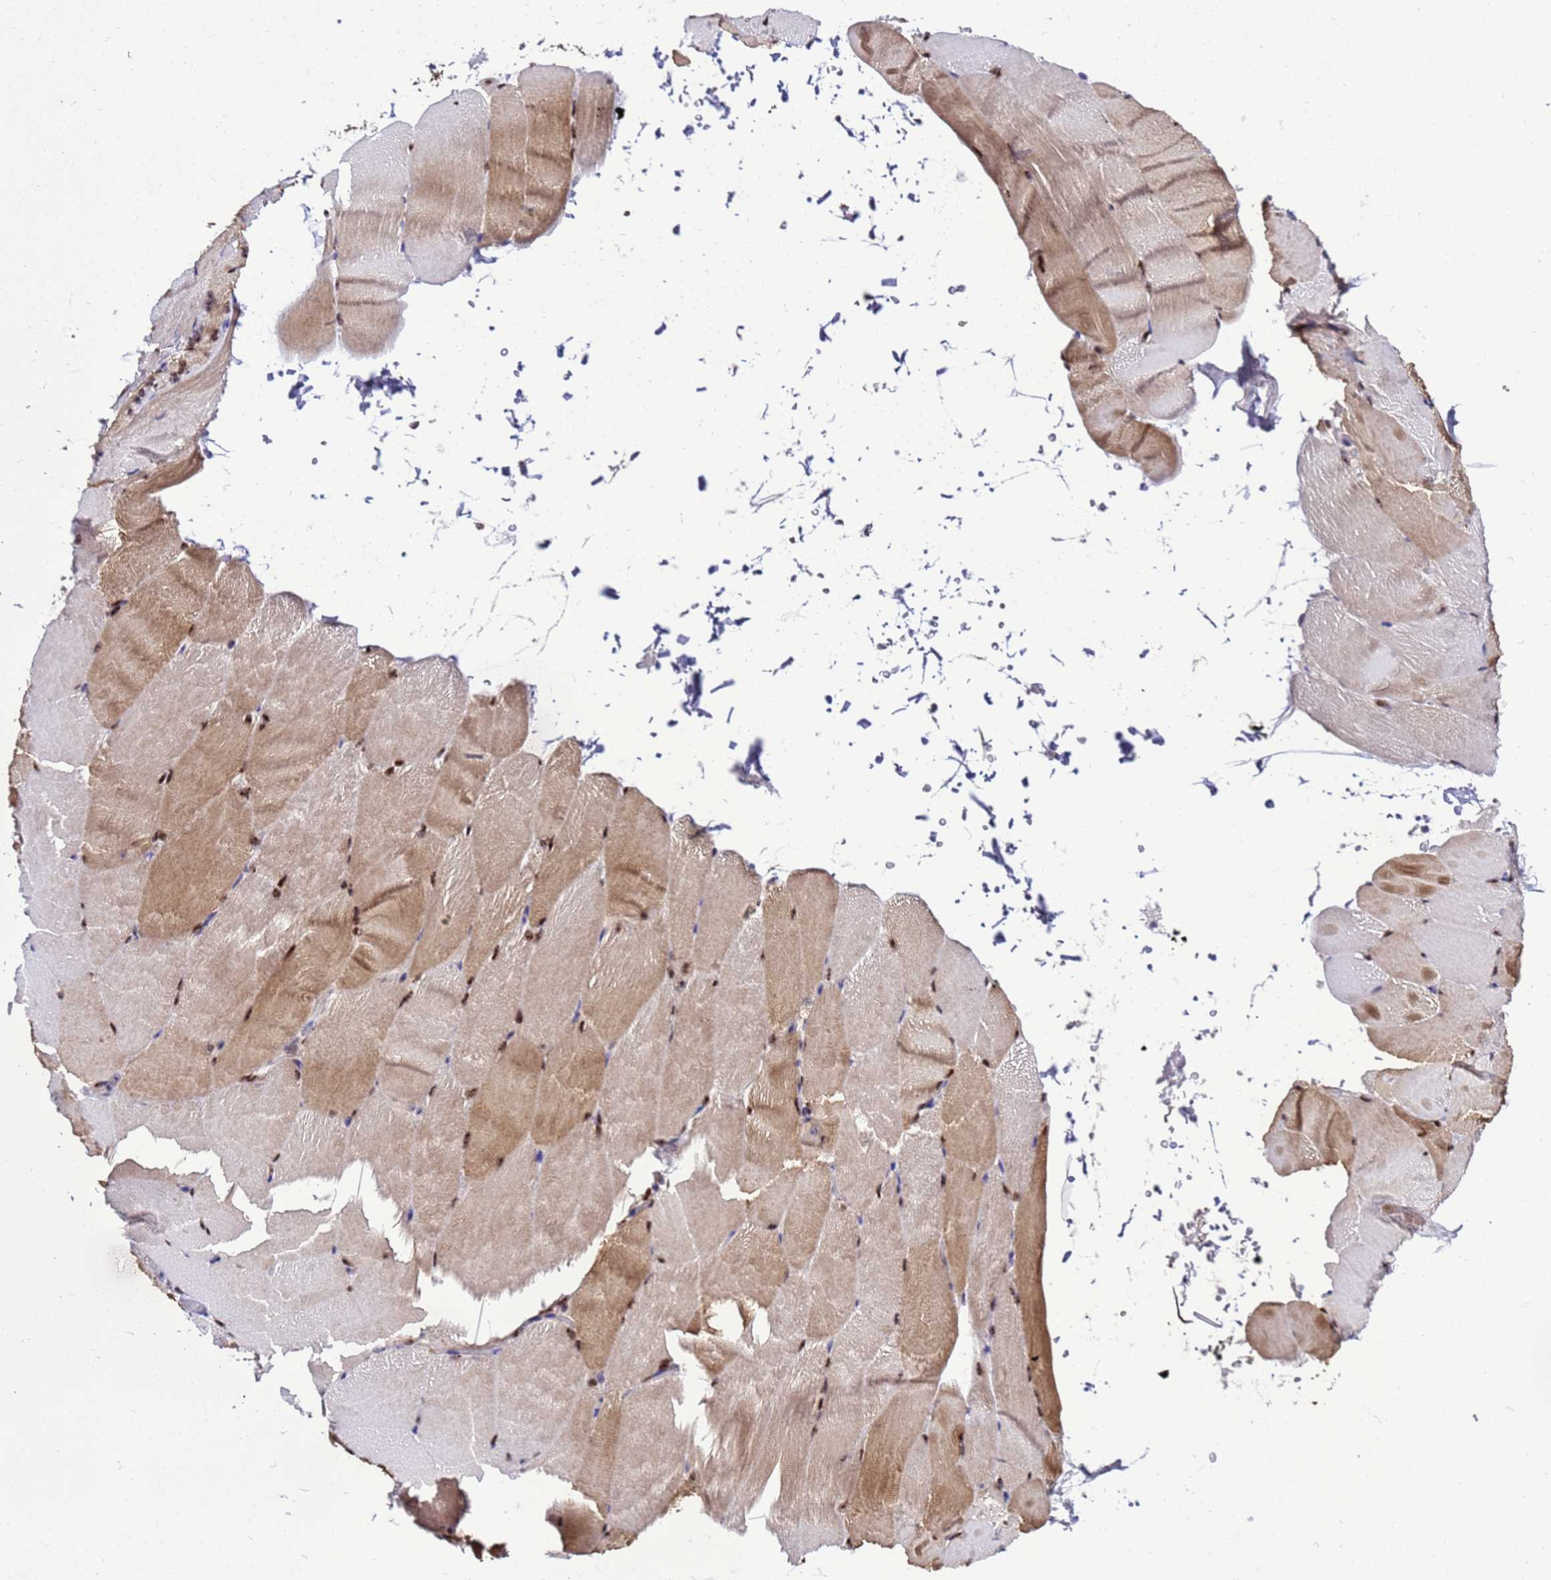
{"staining": {"intensity": "moderate", "quantity": "25%-75%", "location": "nuclear"}, "tissue": "skeletal muscle", "cell_type": "Myocytes", "image_type": "normal", "snomed": [{"axis": "morphology", "description": "Normal tissue, NOS"}, {"axis": "topography", "description": "Skeletal muscle"}, {"axis": "topography", "description": "Parathyroid gland"}], "caption": "Protein analysis of unremarkable skeletal muscle exhibits moderate nuclear expression in about 25%-75% of myocytes. Immunohistochemistry (ihc) stains the protein of interest in brown and the nuclei are stained blue.", "gene": "C19orf47", "patient": {"sex": "female", "age": 37}}